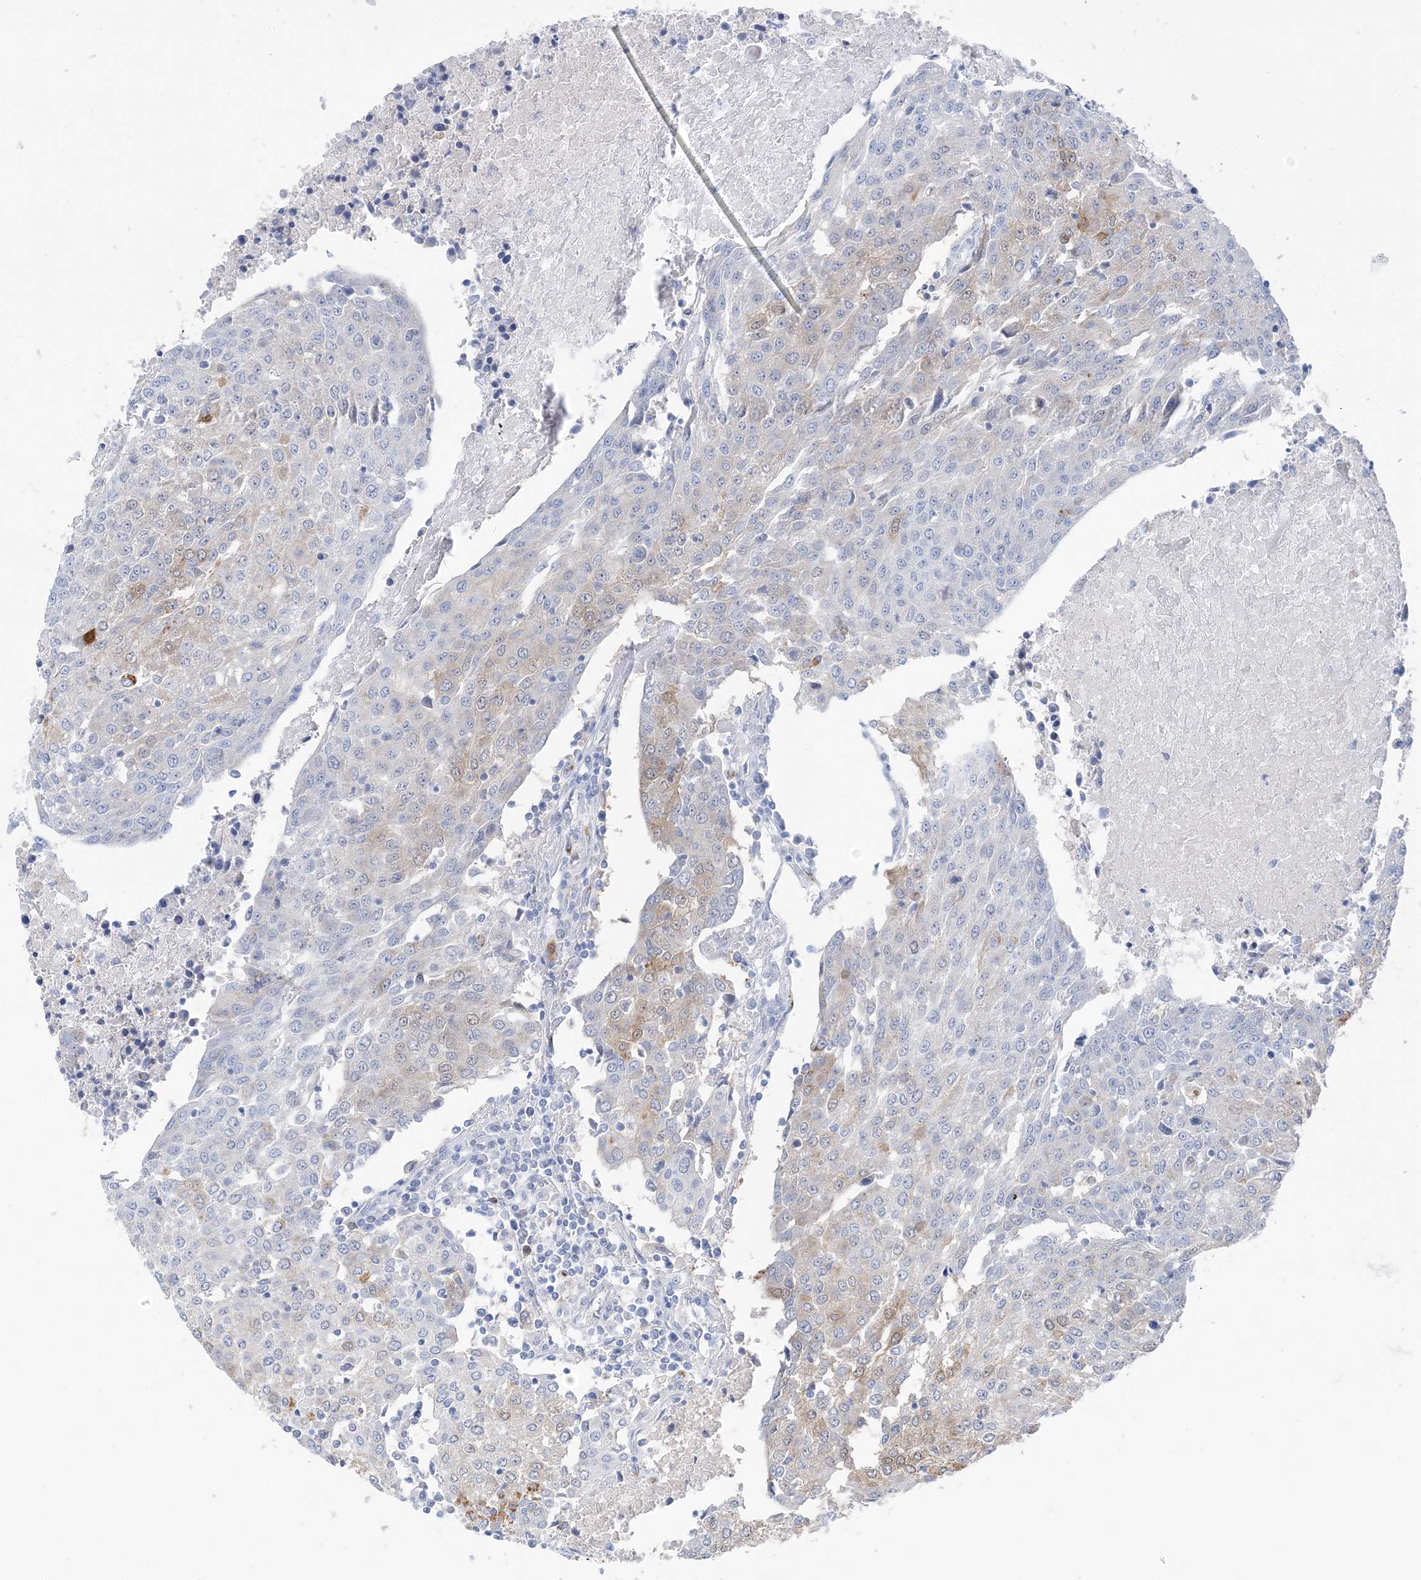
{"staining": {"intensity": "weak", "quantity": "25%-75%", "location": "cytoplasmic/membranous"}, "tissue": "urothelial cancer", "cell_type": "Tumor cells", "image_type": "cancer", "snomed": [{"axis": "morphology", "description": "Urothelial carcinoma, High grade"}, {"axis": "topography", "description": "Urinary bladder"}], "caption": "IHC of urothelial cancer displays low levels of weak cytoplasmic/membranous positivity in about 25%-75% of tumor cells. The protein is shown in brown color, while the nuclei are stained blue.", "gene": "HMGCS1", "patient": {"sex": "female", "age": 85}}